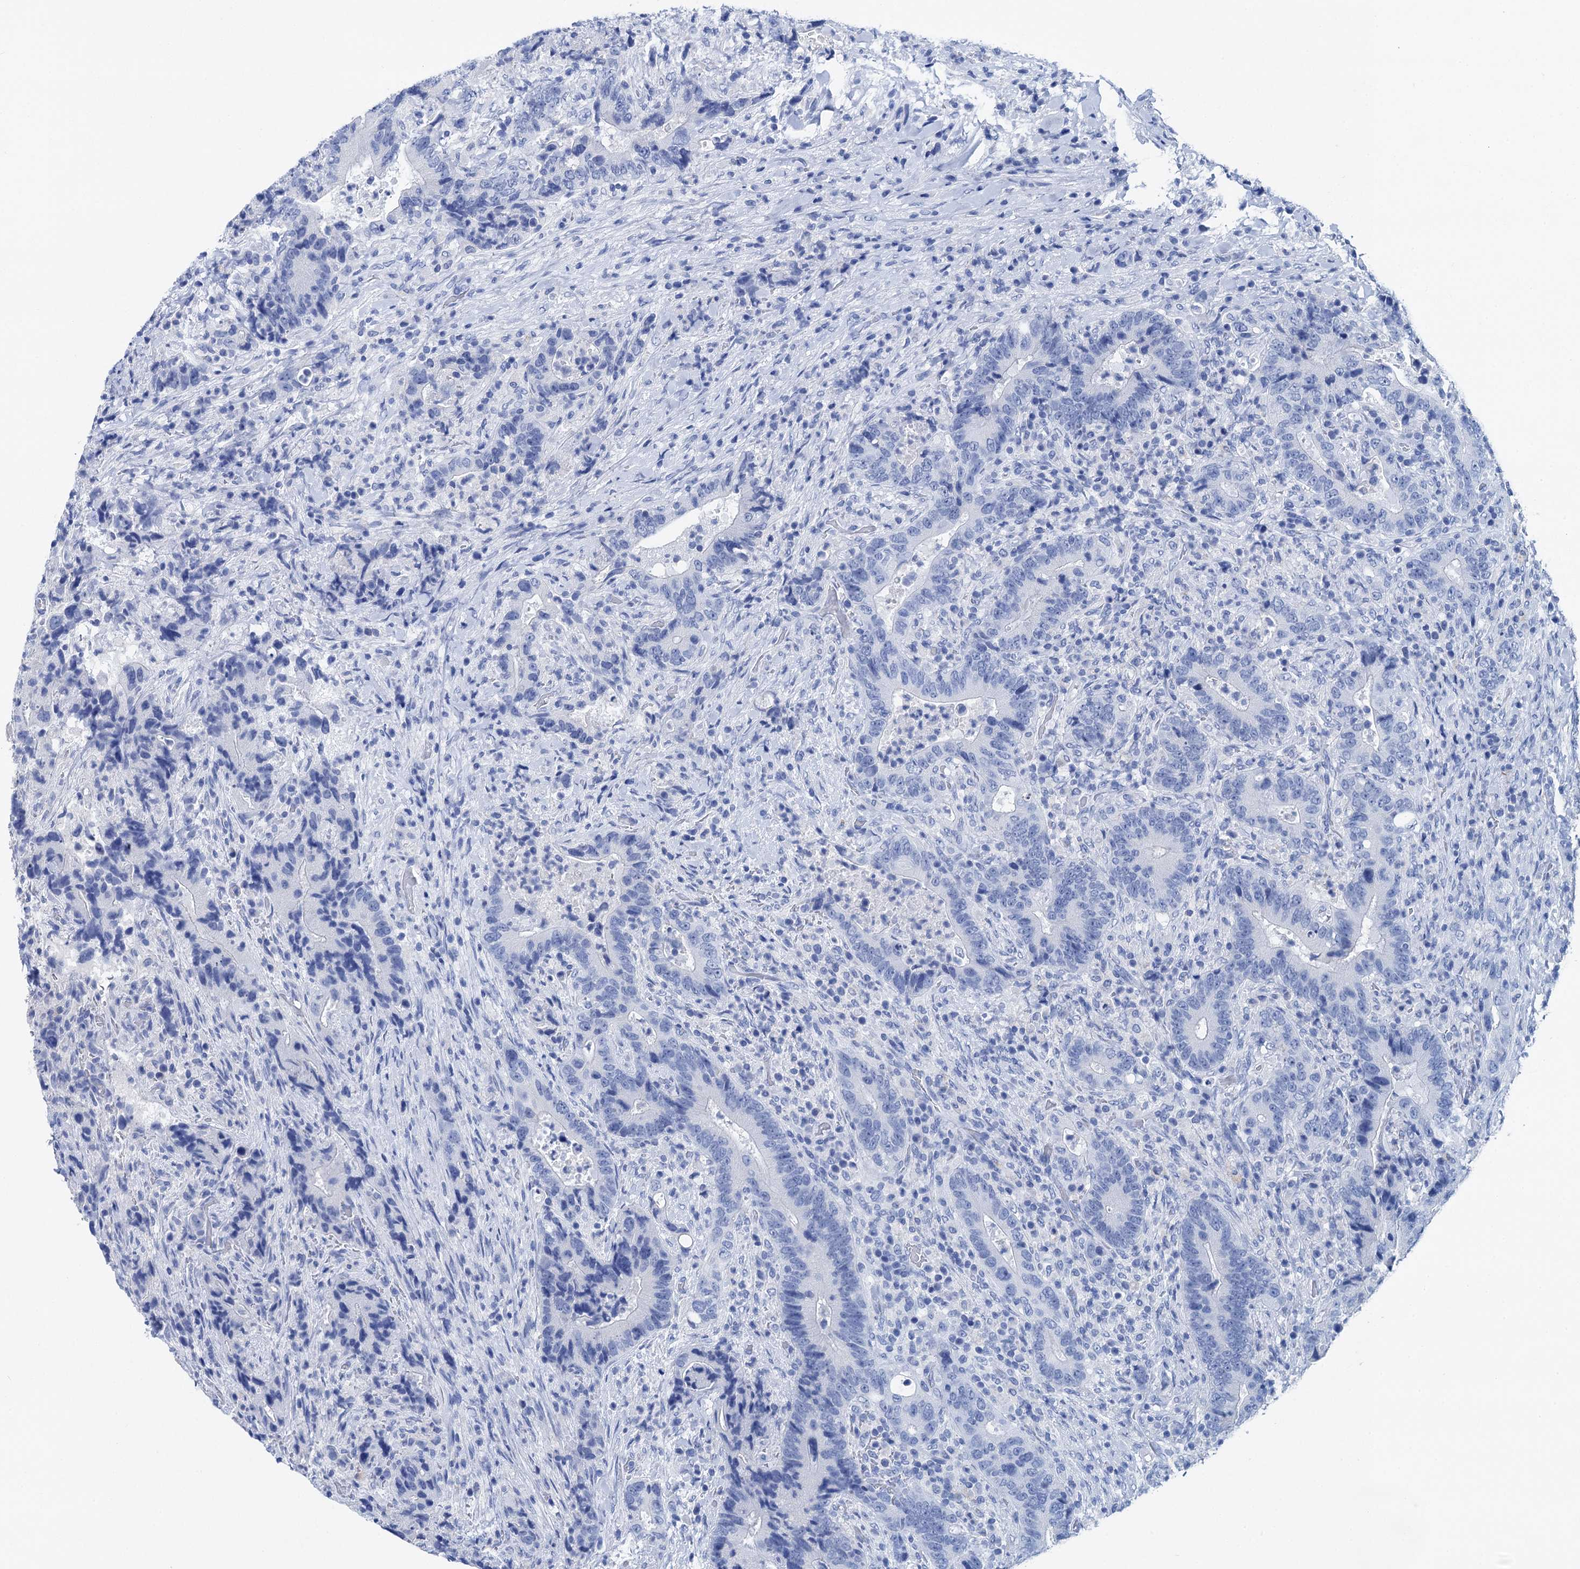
{"staining": {"intensity": "negative", "quantity": "none", "location": "none"}, "tissue": "colorectal cancer", "cell_type": "Tumor cells", "image_type": "cancer", "snomed": [{"axis": "morphology", "description": "Adenocarcinoma, NOS"}, {"axis": "topography", "description": "Colon"}], "caption": "The histopathology image shows no significant expression in tumor cells of colorectal cancer (adenocarcinoma).", "gene": "BRINP1", "patient": {"sex": "female", "age": 75}}